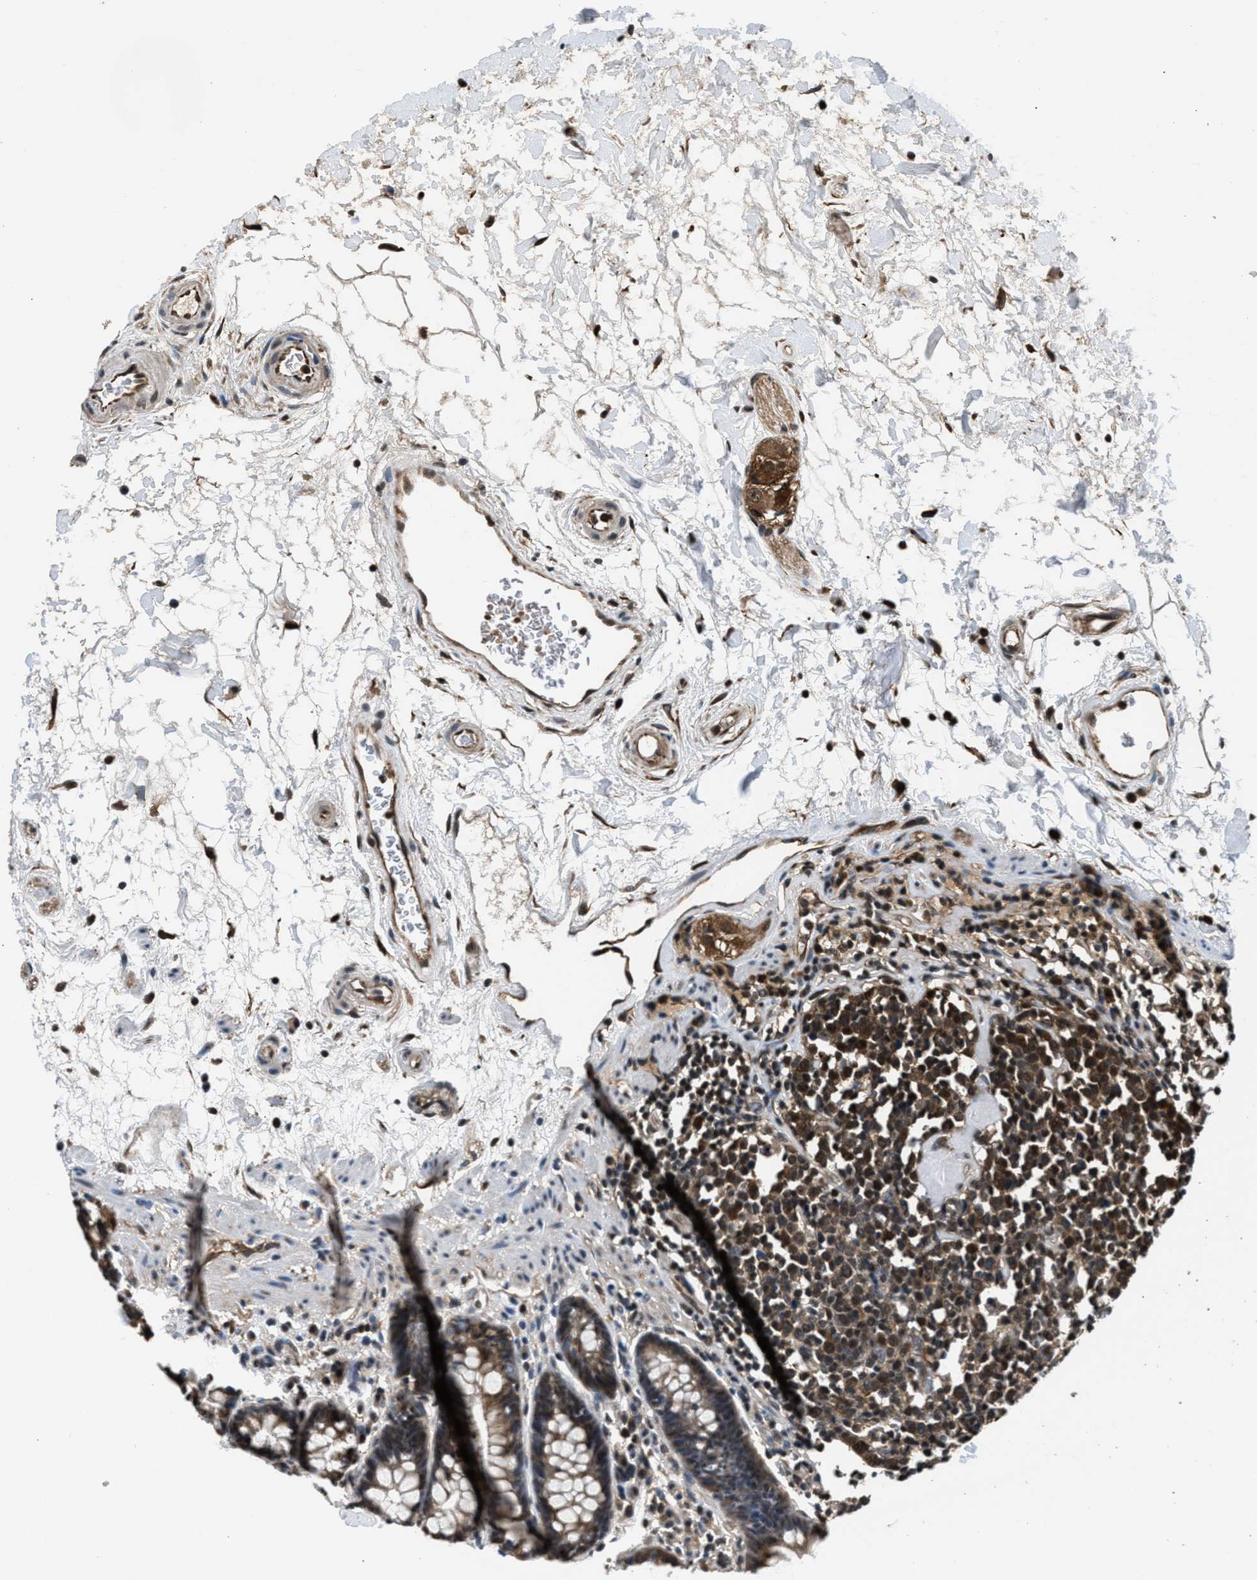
{"staining": {"intensity": "moderate", "quantity": ">75%", "location": "cytoplasmic/membranous,nuclear"}, "tissue": "rectum", "cell_type": "Glandular cells", "image_type": "normal", "snomed": [{"axis": "morphology", "description": "Normal tissue, NOS"}, {"axis": "topography", "description": "Rectum"}], "caption": "Immunohistochemistry histopathology image of unremarkable human rectum stained for a protein (brown), which exhibits medium levels of moderate cytoplasmic/membranous,nuclear expression in about >75% of glandular cells.", "gene": "RBM33", "patient": {"sex": "male", "age": 64}}